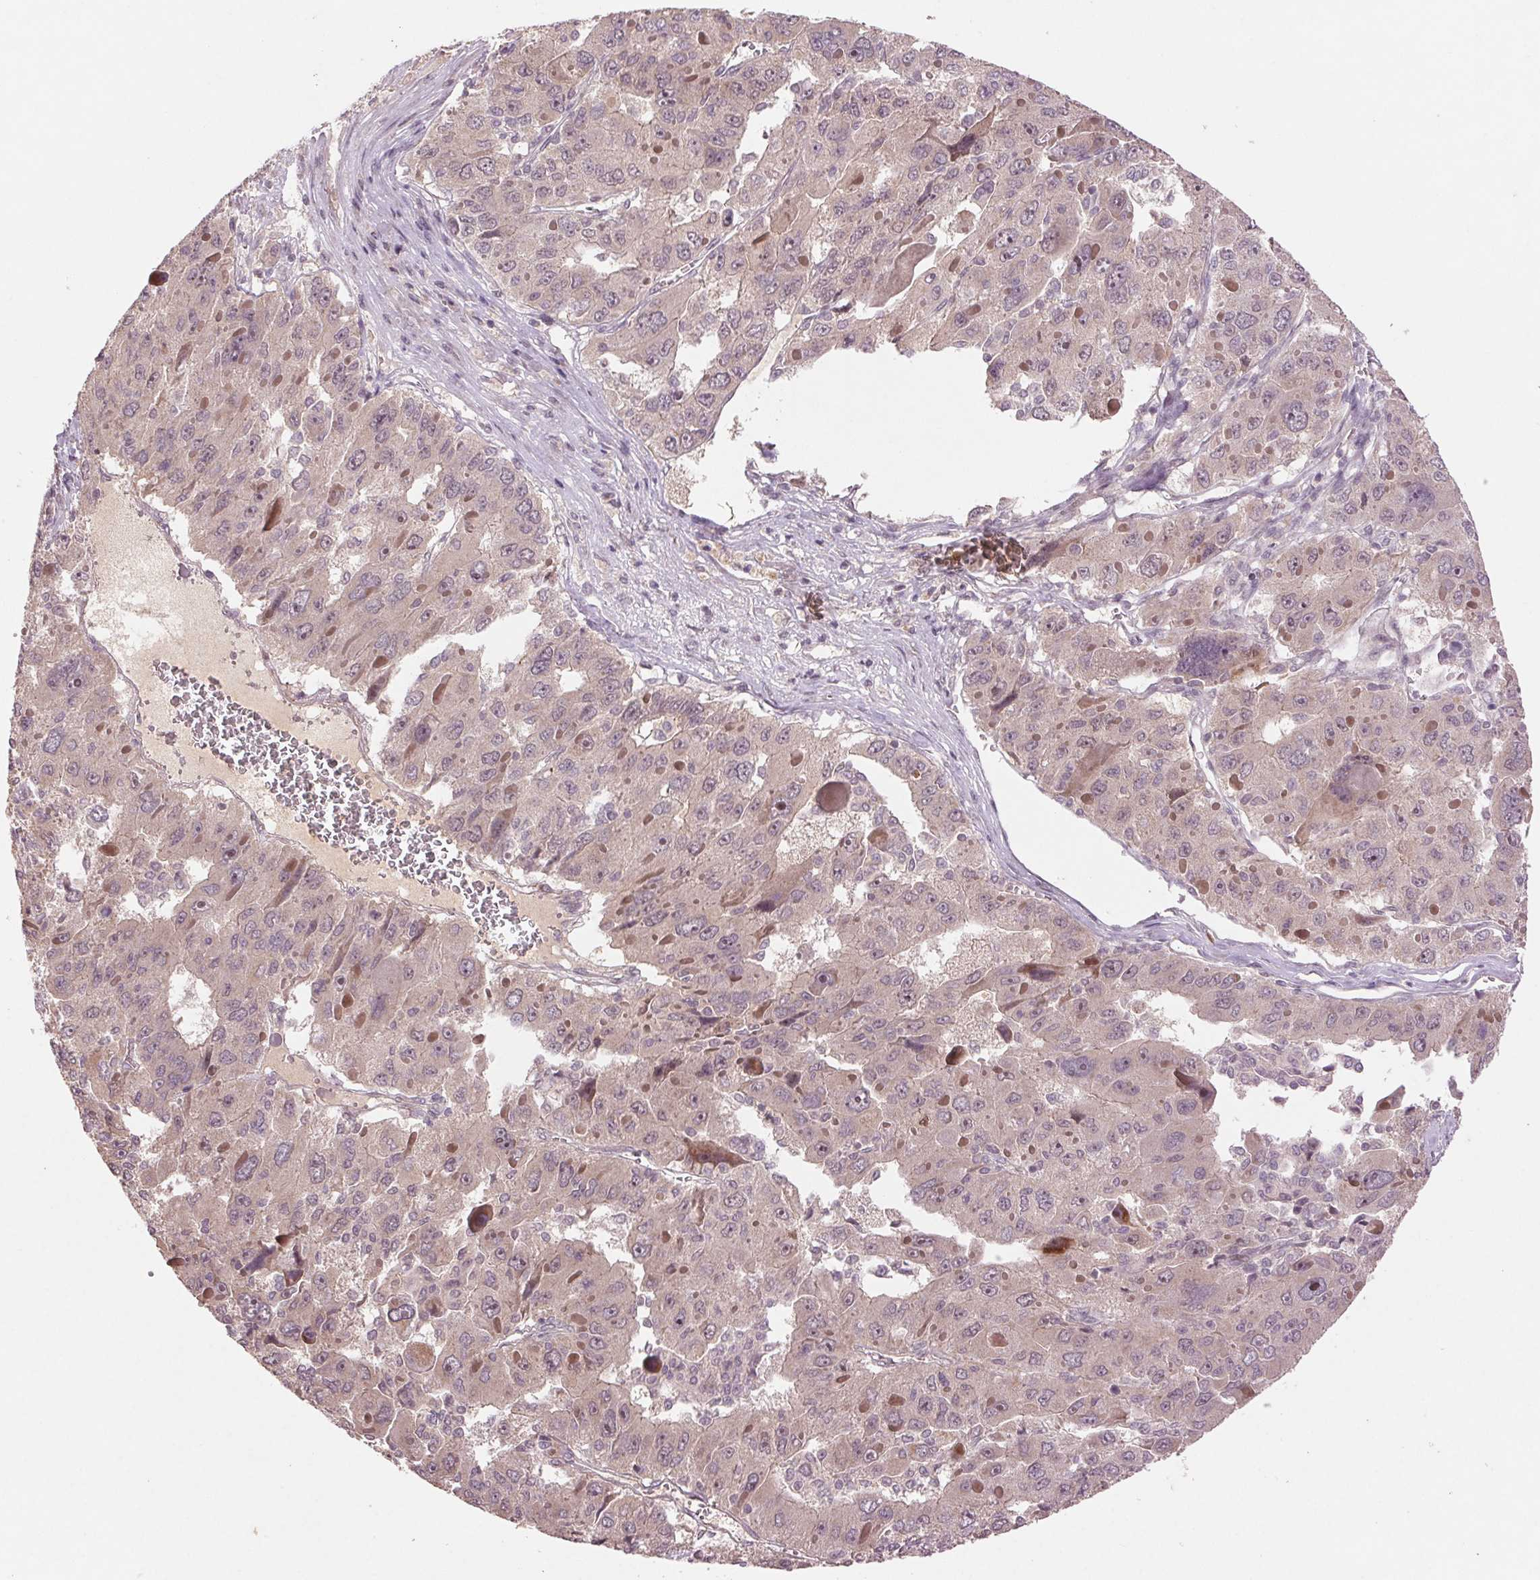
{"staining": {"intensity": "weak", "quantity": "<25%", "location": "nuclear"}, "tissue": "liver cancer", "cell_type": "Tumor cells", "image_type": "cancer", "snomed": [{"axis": "morphology", "description": "Carcinoma, Hepatocellular, NOS"}, {"axis": "topography", "description": "Liver"}], "caption": "An IHC micrograph of hepatocellular carcinoma (liver) is shown. There is no staining in tumor cells of hepatocellular carcinoma (liver).", "gene": "SMLR1", "patient": {"sex": "female", "age": 41}}